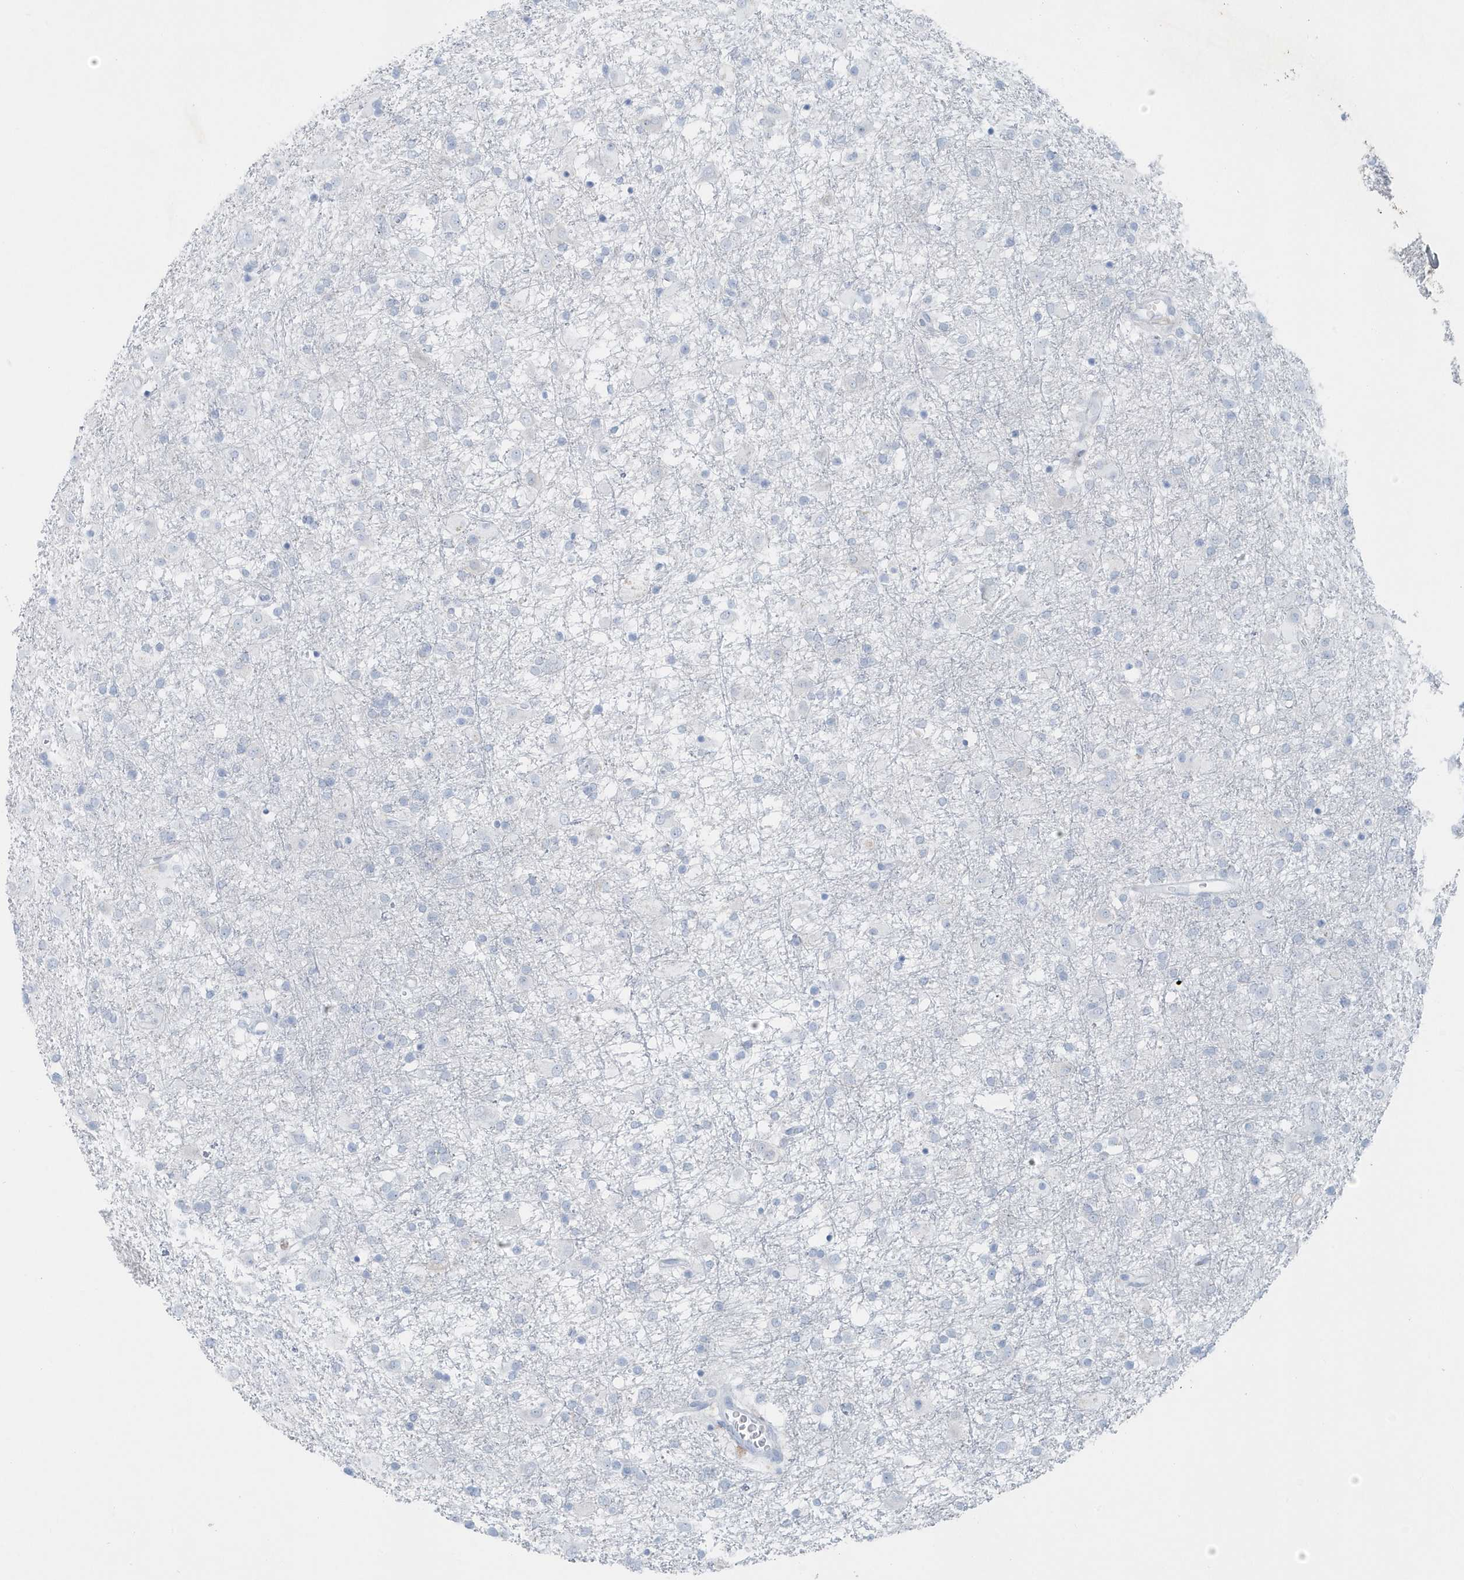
{"staining": {"intensity": "negative", "quantity": "none", "location": "none"}, "tissue": "glioma", "cell_type": "Tumor cells", "image_type": "cancer", "snomed": [{"axis": "morphology", "description": "Glioma, malignant, Low grade"}, {"axis": "topography", "description": "Brain"}], "caption": "Glioma was stained to show a protein in brown. There is no significant staining in tumor cells.", "gene": "FAM98A", "patient": {"sex": "male", "age": 65}}